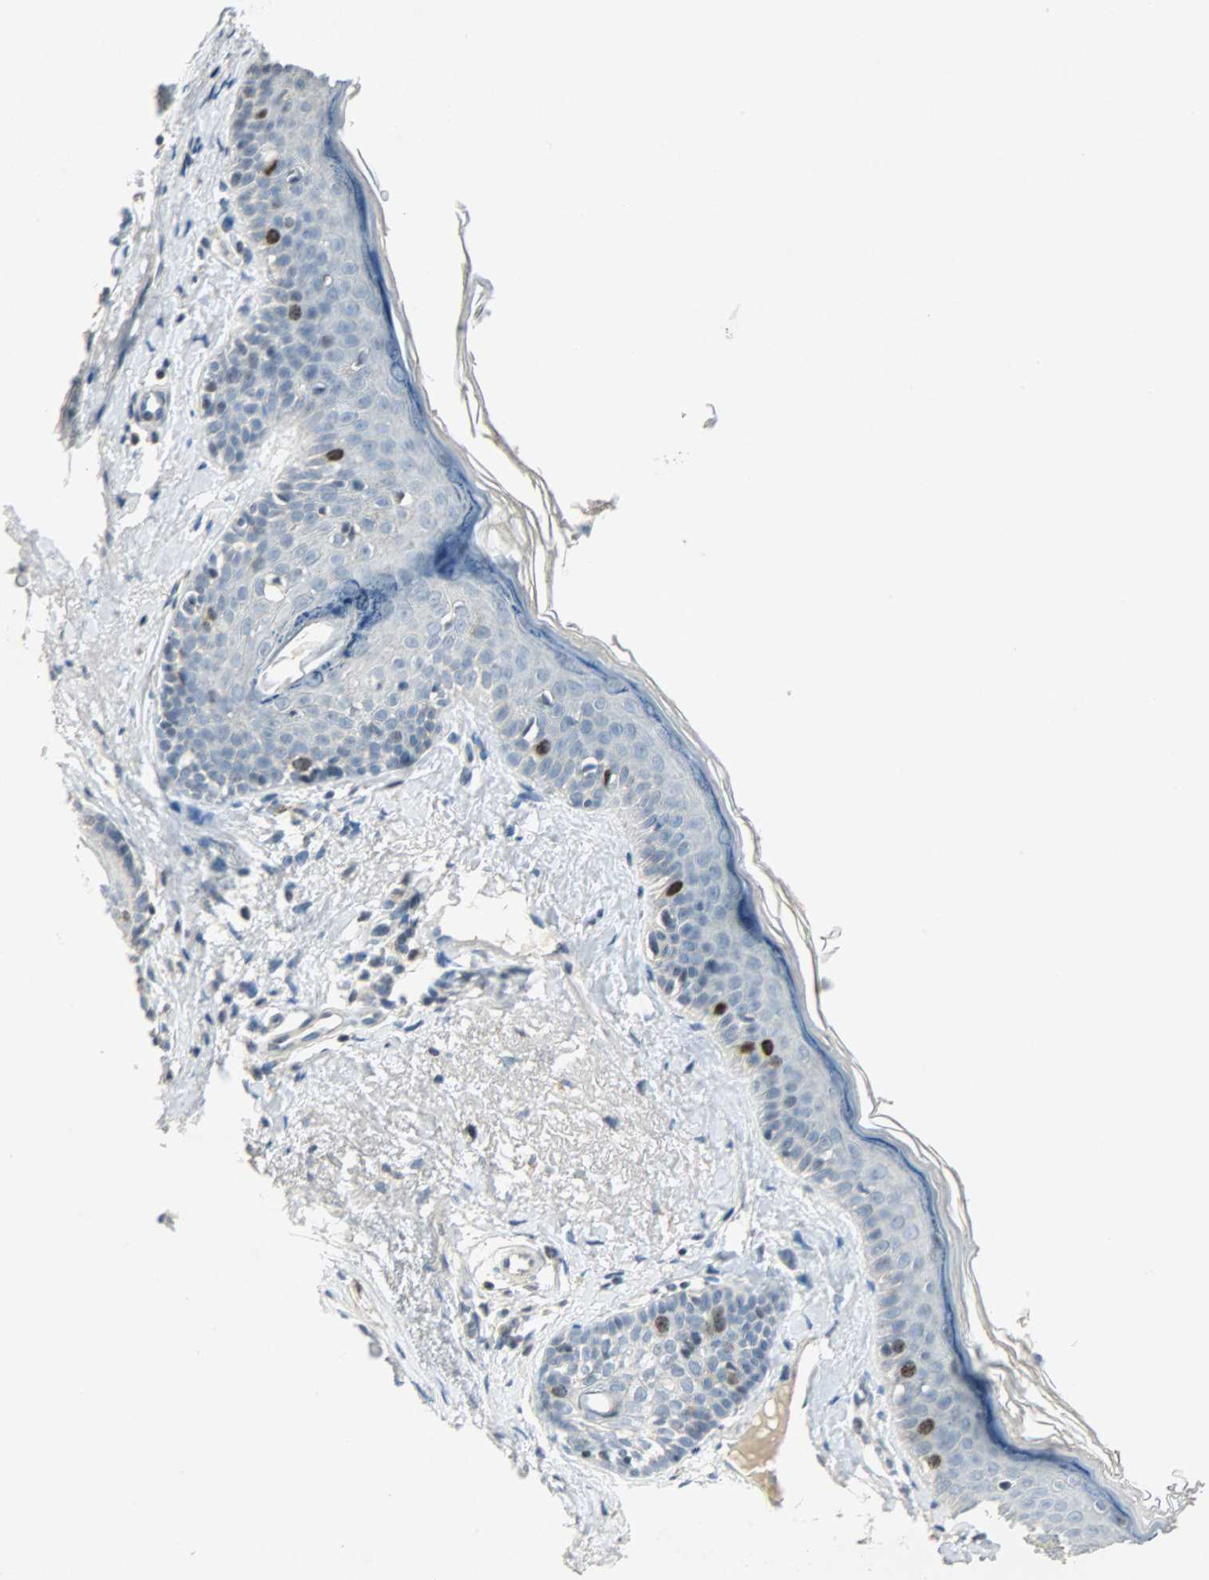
{"staining": {"intensity": "moderate", "quantity": "<25%", "location": "nuclear"}, "tissue": "skin cancer", "cell_type": "Tumor cells", "image_type": "cancer", "snomed": [{"axis": "morphology", "description": "Normal tissue, NOS"}, {"axis": "morphology", "description": "Basal cell carcinoma"}, {"axis": "topography", "description": "Skin"}], "caption": "This is an image of immunohistochemistry staining of skin cancer, which shows moderate staining in the nuclear of tumor cells.", "gene": "AURKB", "patient": {"sex": "female", "age": 69}}